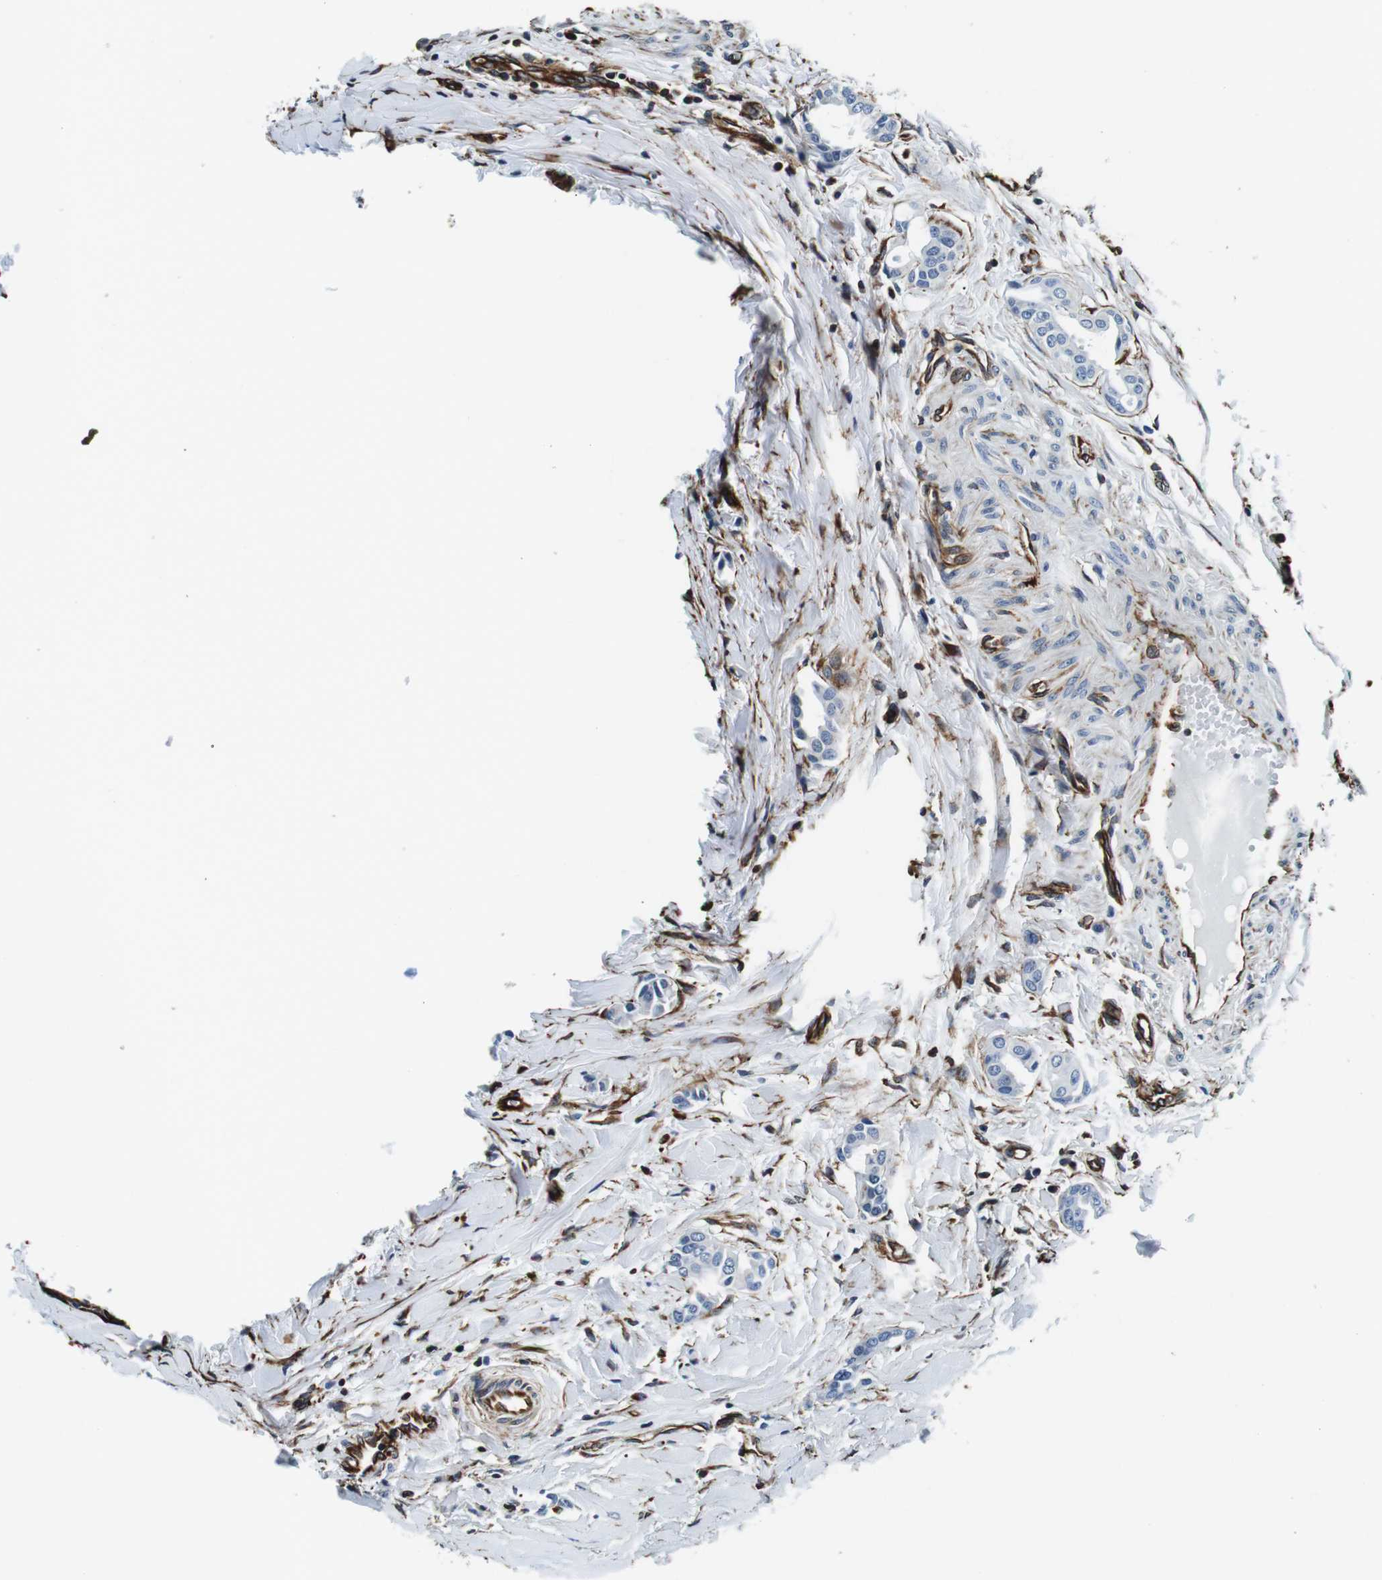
{"staining": {"intensity": "negative", "quantity": "none", "location": "none"}, "tissue": "head and neck cancer", "cell_type": "Tumor cells", "image_type": "cancer", "snomed": [{"axis": "morphology", "description": "Adenocarcinoma, NOS"}, {"axis": "topography", "description": "Salivary gland"}, {"axis": "topography", "description": "Head-Neck"}], "caption": "Immunohistochemistry micrograph of human adenocarcinoma (head and neck) stained for a protein (brown), which shows no staining in tumor cells.", "gene": "GJE1", "patient": {"sex": "female", "age": 59}}